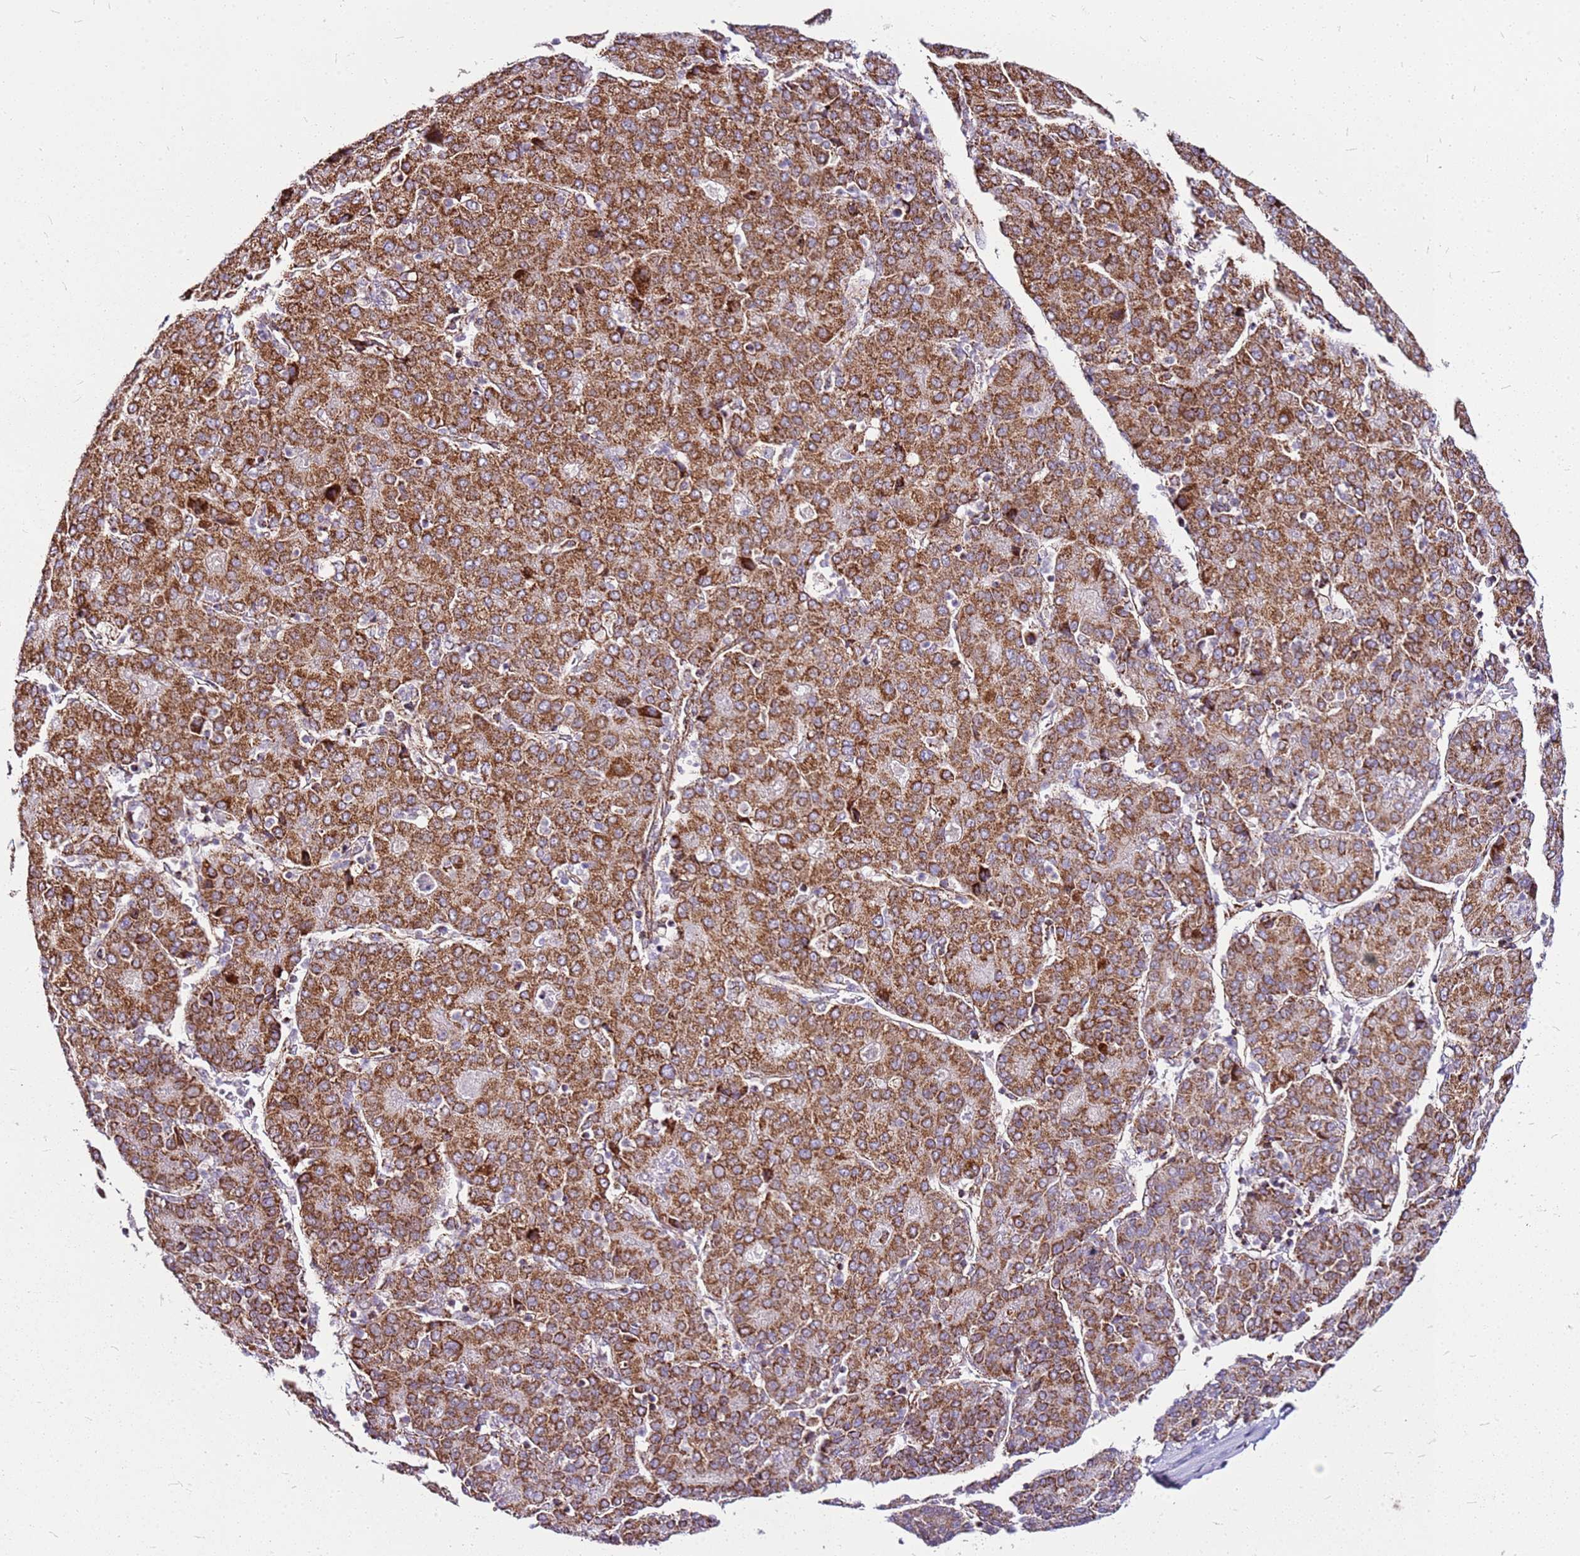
{"staining": {"intensity": "moderate", "quantity": ">75%", "location": "cytoplasmic/membranous"}, "tissue": "liver cancer", "cell_type": "Tumor cells", "image_type": "cancer", "snomed": [{"axis": "morphology", "description": "Carcinoma, Hepatocellular, NOS"}, {"axis": "topography", "description": "Liver"}], "caption": "Immunohistochemical staining of liver cancer (hepatocellular carcinoma) shows medium levels of moderate cytoplasmic/membranous protein positivity in approximately >75% of tumor cells. (DAB IHC, brown staining for protein, blue staining for nuclei).", "gene": "OR51T1", "patient": {"sex": "male", "age": 65}}